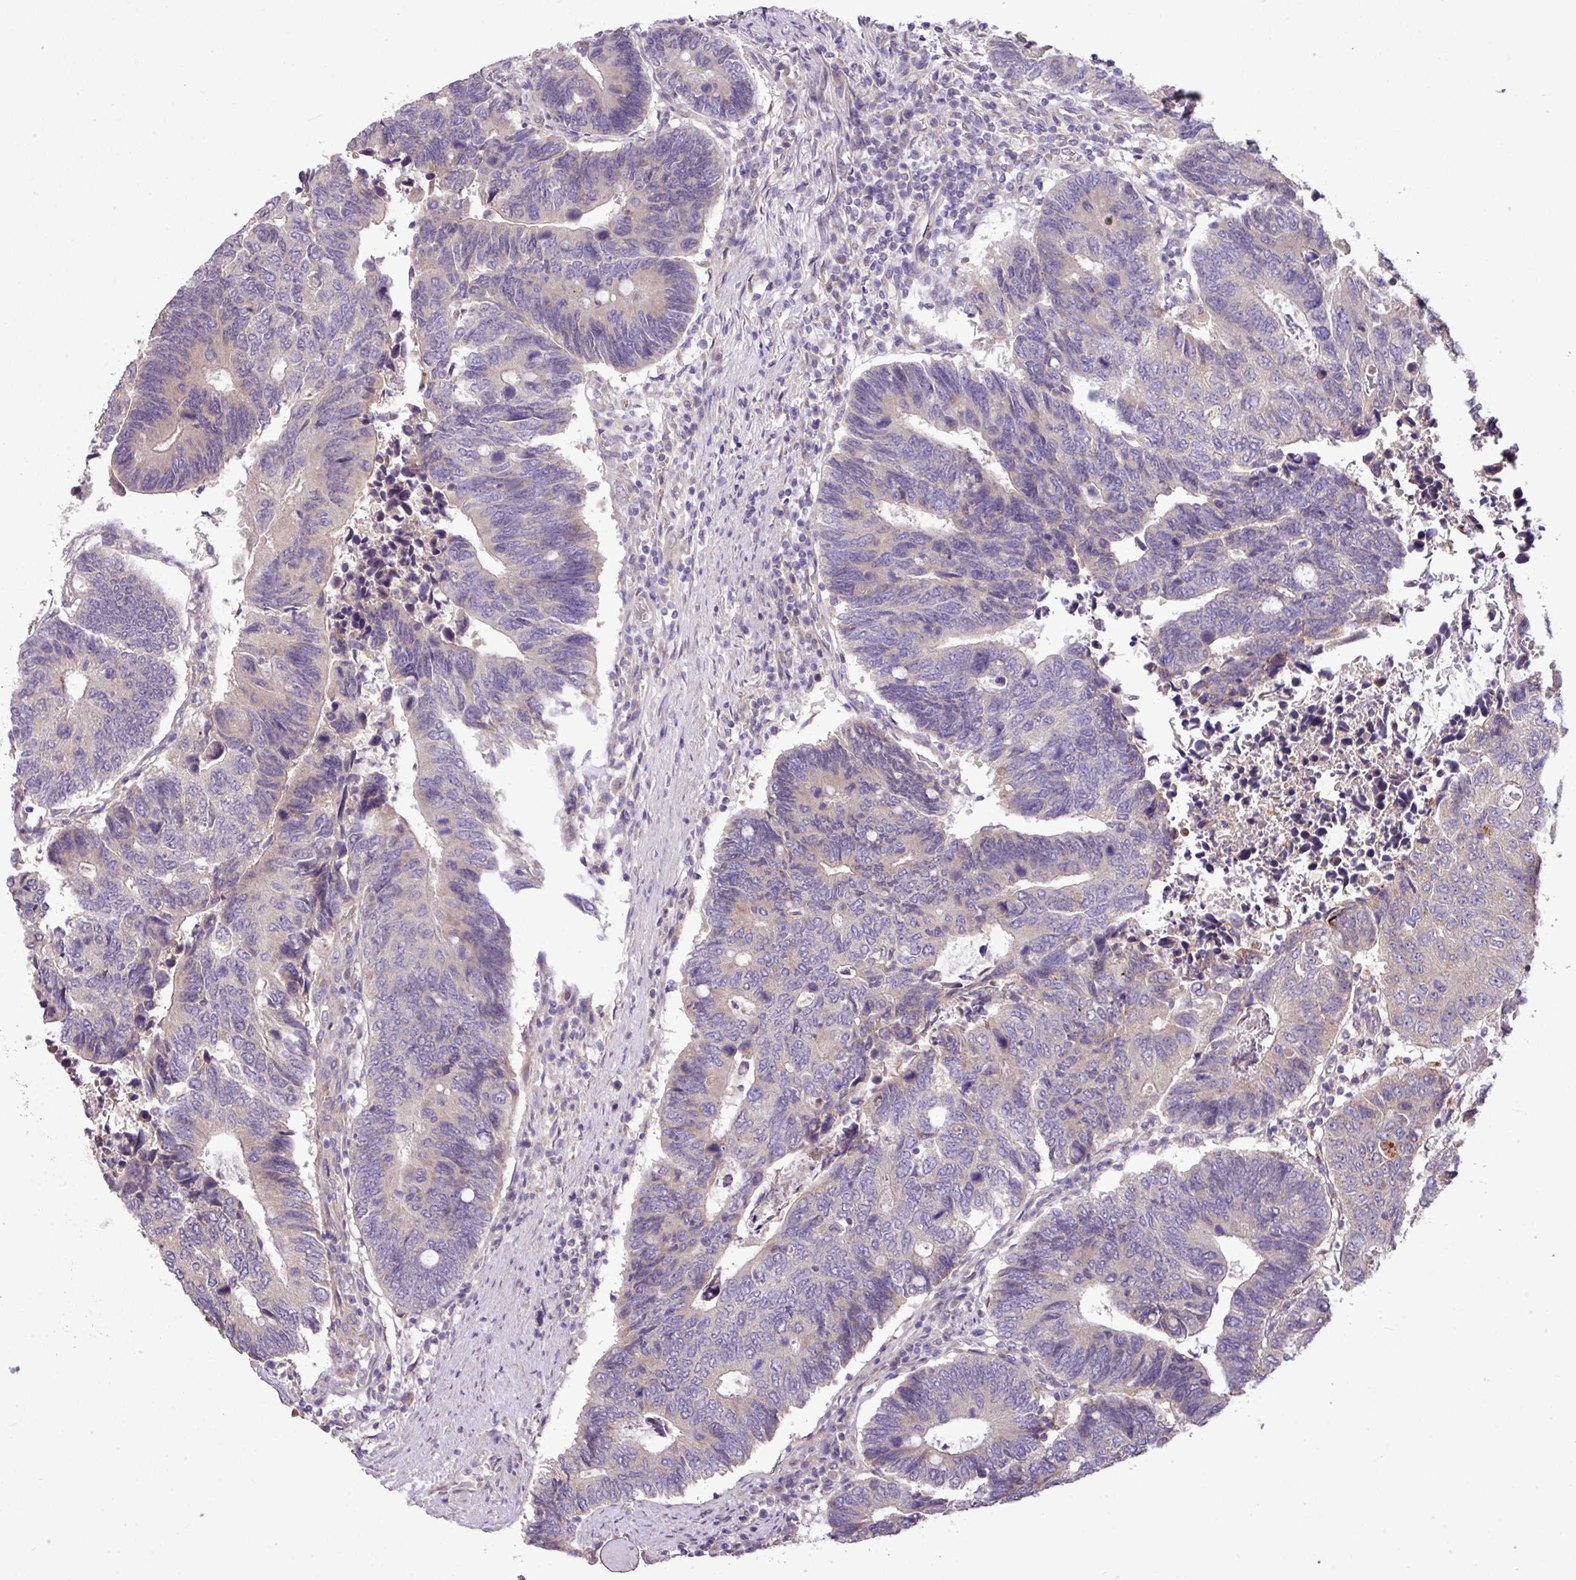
{"staining": {"intensity": "weak", "quantity": "<25%", "location": "cytoplasmic/membranous"}, "tissue": "colorectal cancer", "cell_type": "Tumor cells", "image_type": "cancer", "snomed": [{"axis": "morphology", "description": "Adenocarcinoma, NOS"}, {"axis": "topography", "description": "Colon"}], "caption": "This is an immunohistochemistry photomicrograph of human adenocarcinoma (colorectal). There is no staining in tumor cells.", "gene": "XIAP", "patient": {"sex": "male", "age": 87}}